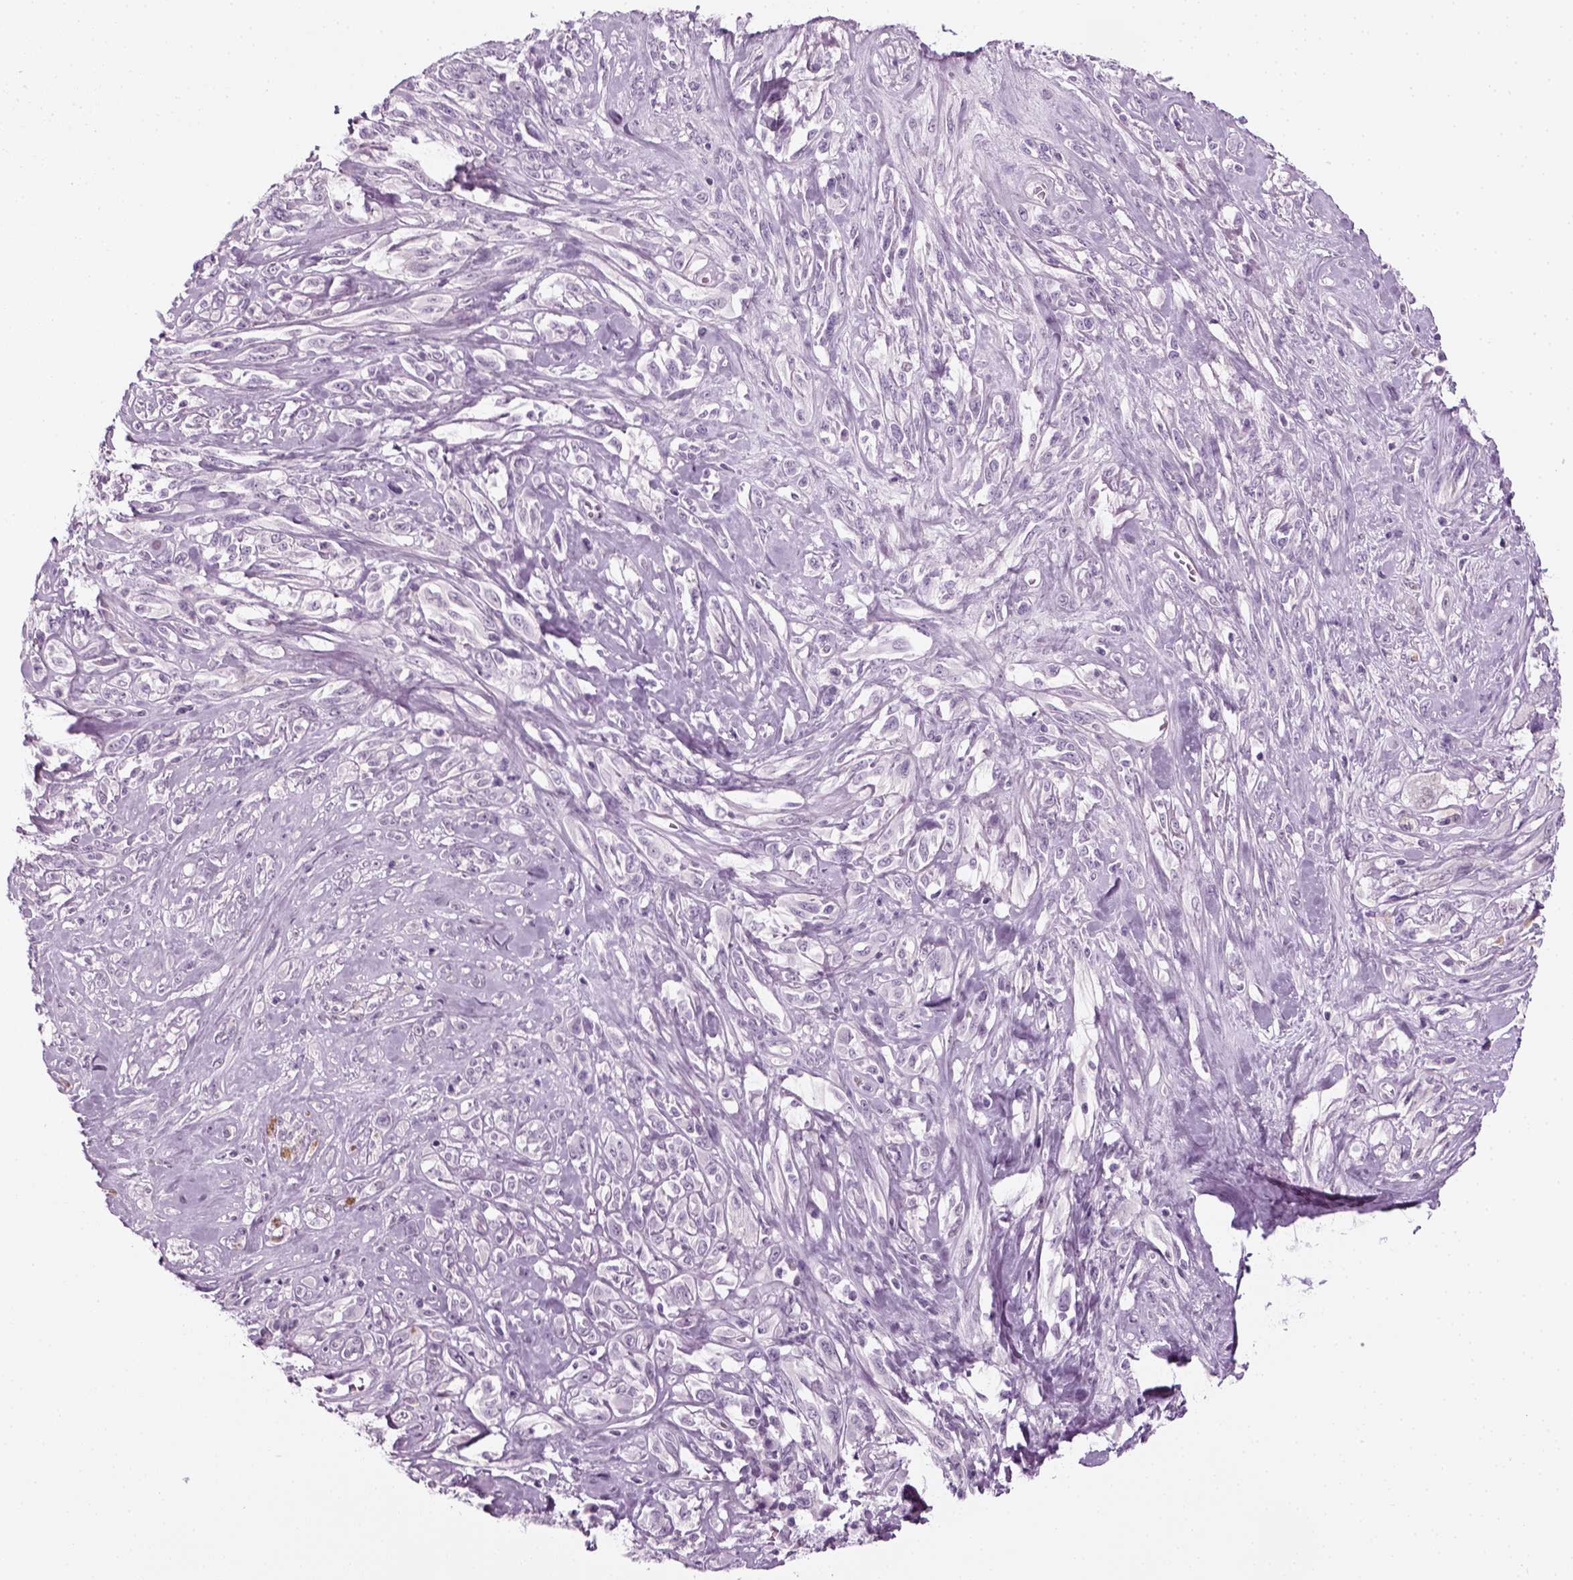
{"staining": {"intensity": "negative", "quantity": "none", "location": "none"}, "tissue": "melanoma", "cell_type": "Tumor cells", "image_type": "cancer", "snomed": [{"axis": "morphology", "description": "Malignant melanoma, NOS"}, {"axis": "topography", "description": "Skin"}], "caption": "Immunohistochemistry micrograph of malignant melanoma stained for a protein (brown), which exhibits no staining in tumor cells.", "gene": "KRT75", "patient": {"sex": "female", "age": 91}}